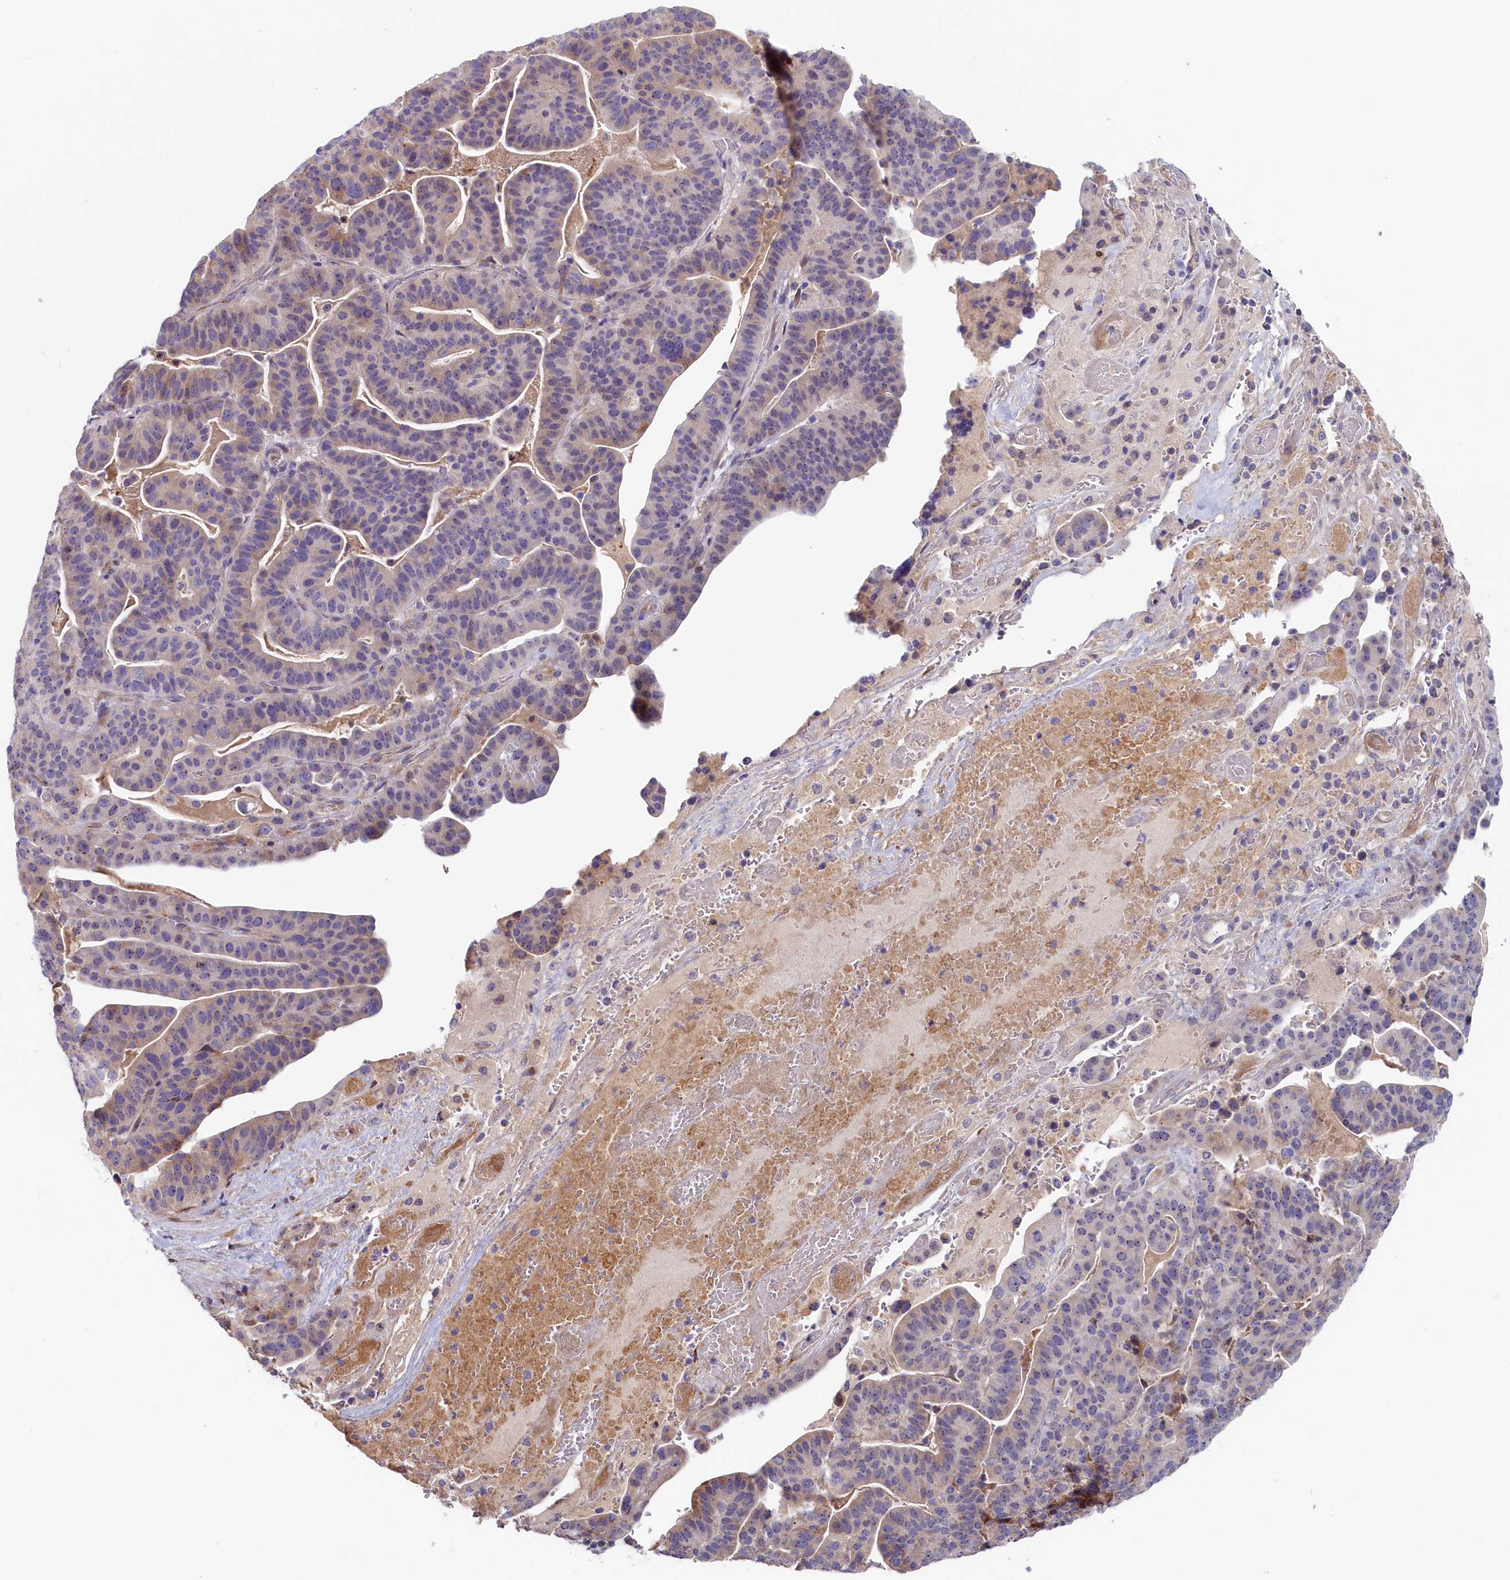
{"staining": {"intensity": "negative", "quantity": "none", "location": "none"}, "tissue": "stomach cancer", "cell_type": "Tumor cells", "image_type": "cancer", "snomed": [{"axis": "morphology", "description": "Adenocarcinoma, NOS"}, {"axis": "topography", "description": "Stomach"}], "caption": "Immunohistochemistry (IHC) of human stomach cancer exhibits no expression in tumor cells.", "gene": "CHST12", "patient": {"sex": "male", "age": 48}}